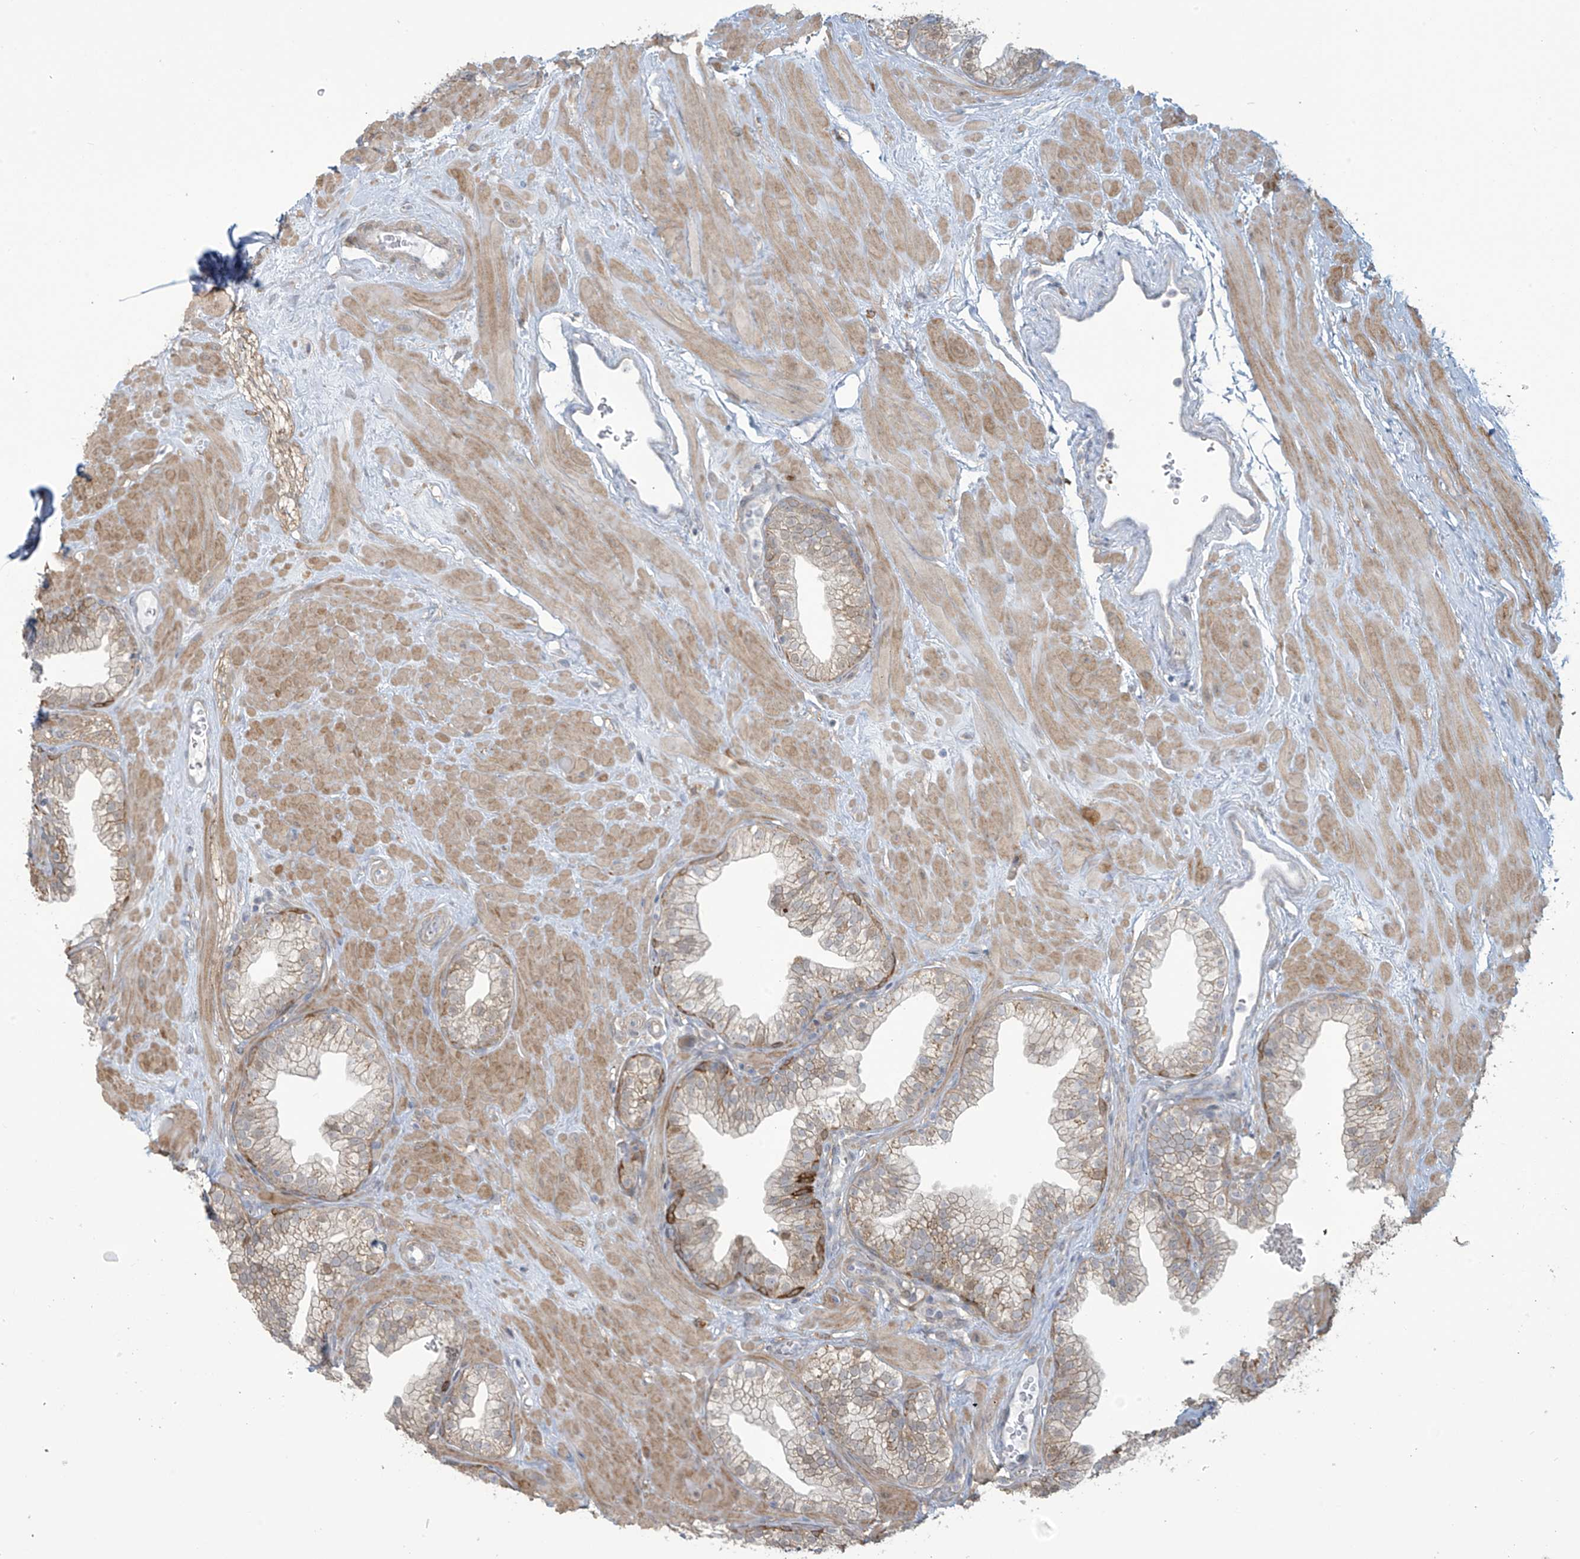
{"staining": {"intensity": "moderate", "quantity": "<25%", "location": "cytoplasmic/membranous"}, "tissue": "prostate", "cell_type": "Glandular cells", "image_type": "normal", "snomed": [{"axis": "morphology", "description": "Normal tissue, NOS"}, {"axis": "morphology", "description": "Urothelial carcinoma, Low grade"}, {"axis": "topography", "description": "Urinary bladder"}, {"axis": "topography", "description": "Prostate"}], "caption": "Immunohistochemical staining of benign prostate exhibits moderate cytoplasmic/membranous protein staining in about <25% of glandular cells. The staining was performed using DAB to visualize the protein expression in brown, while the nuclei were stained in blue with hematoxylin (Magnification: 20x).", "gene": "TAGAP", "patient": {"sex": "male", "age": 60}}